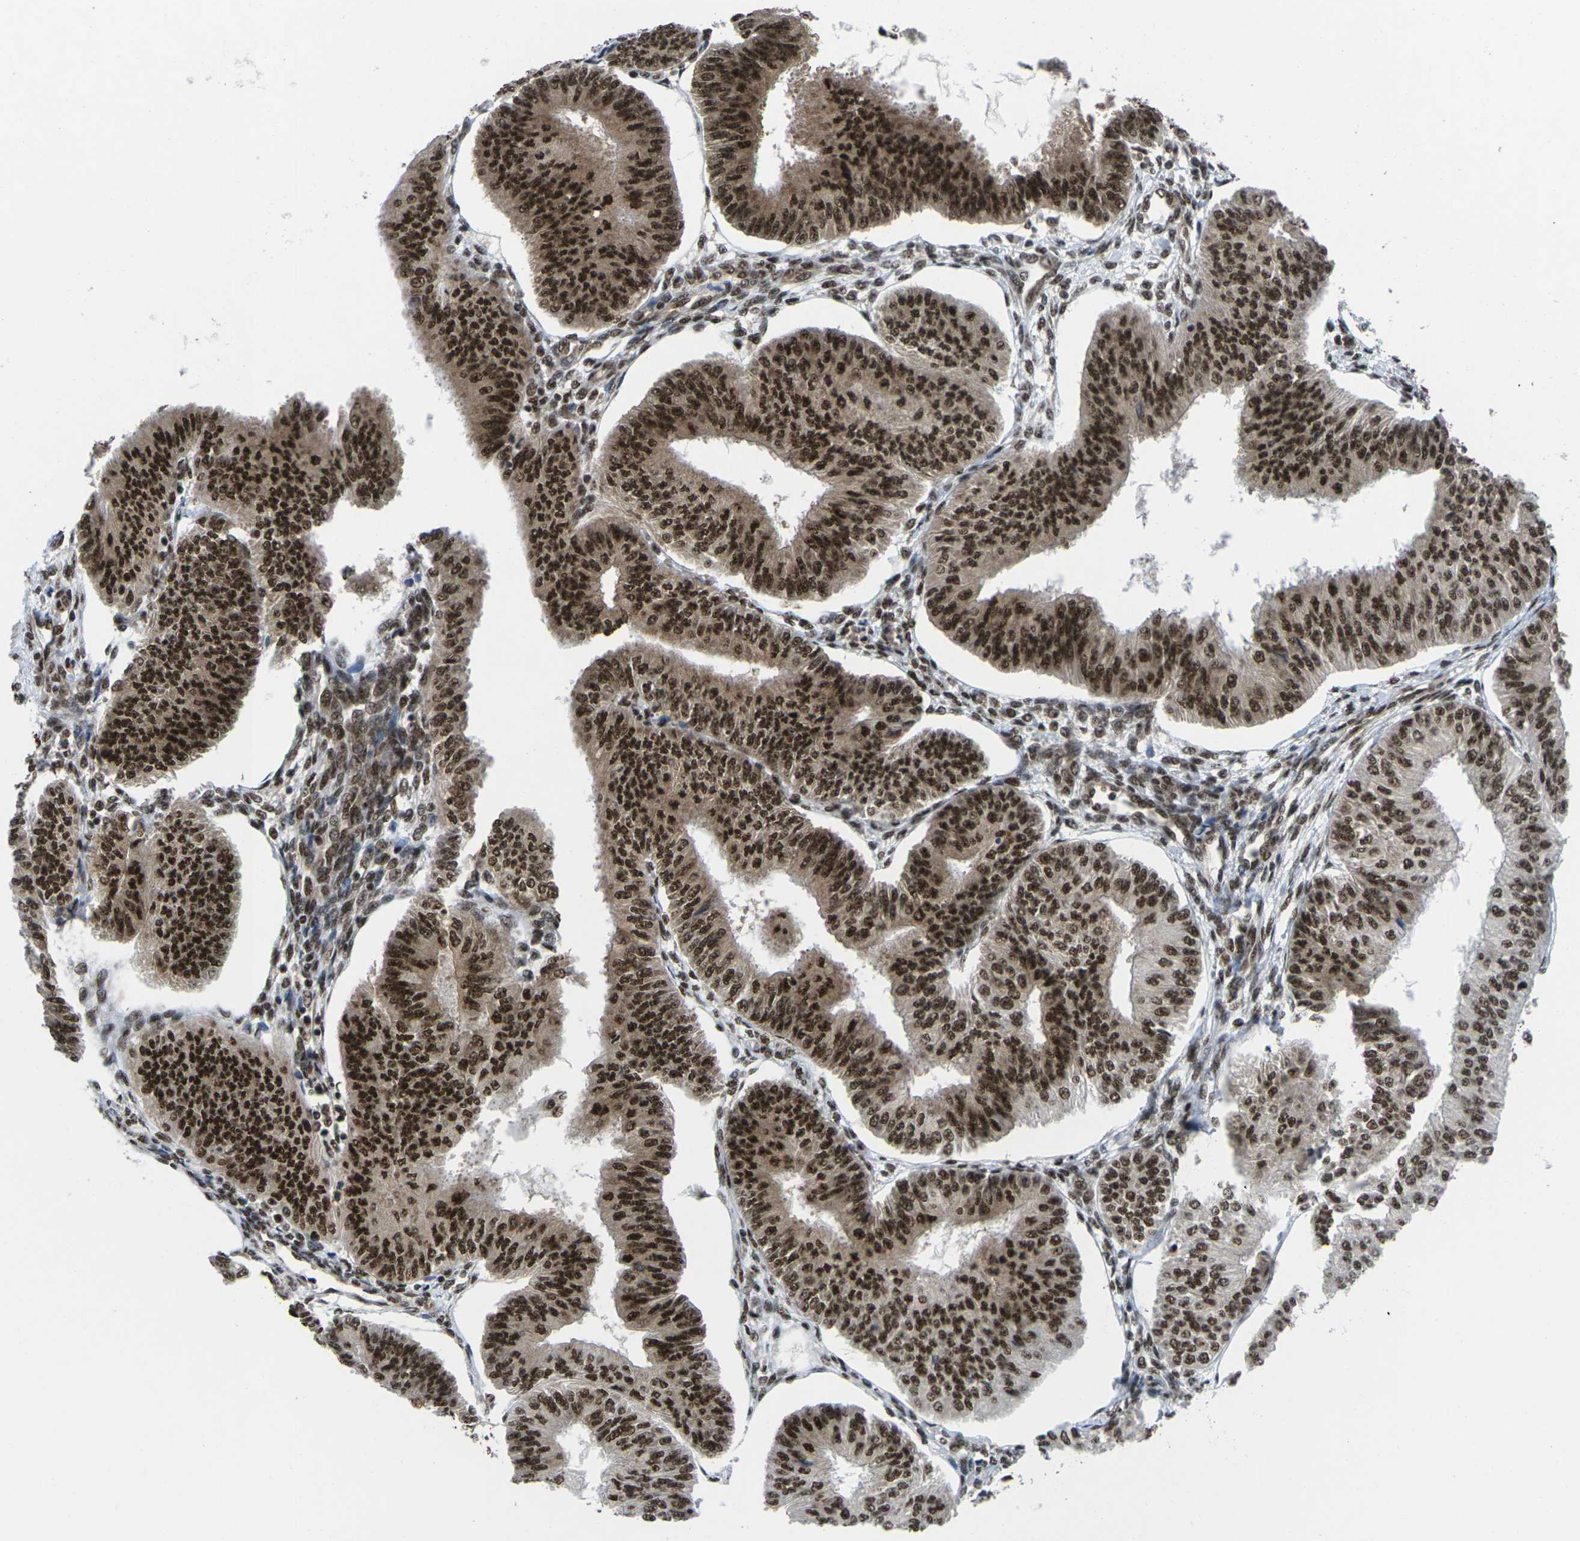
{"staining": {"intensity": "strong", "quantity": ">75%", "location": "cytoplasmic/membranous,nuclear"}, "tissue": "endometrial cancer", "cell_type": "Tumor cells", "image_type": "cancer", "snomed": [{"axis": "morphology", "description": "Adenocarcinoma, NOS"}, {"axis": "topography", "description": "Endometrium"}], "caption": "A photomicrograph of adenocarcinoma (endometrial) stained for a protein reveals strong cytoplasmic/membranous and nuclear brown staining in tumor cells.", "gene": "MAGOH", "patient": {"sex": "female", "age": 58}}